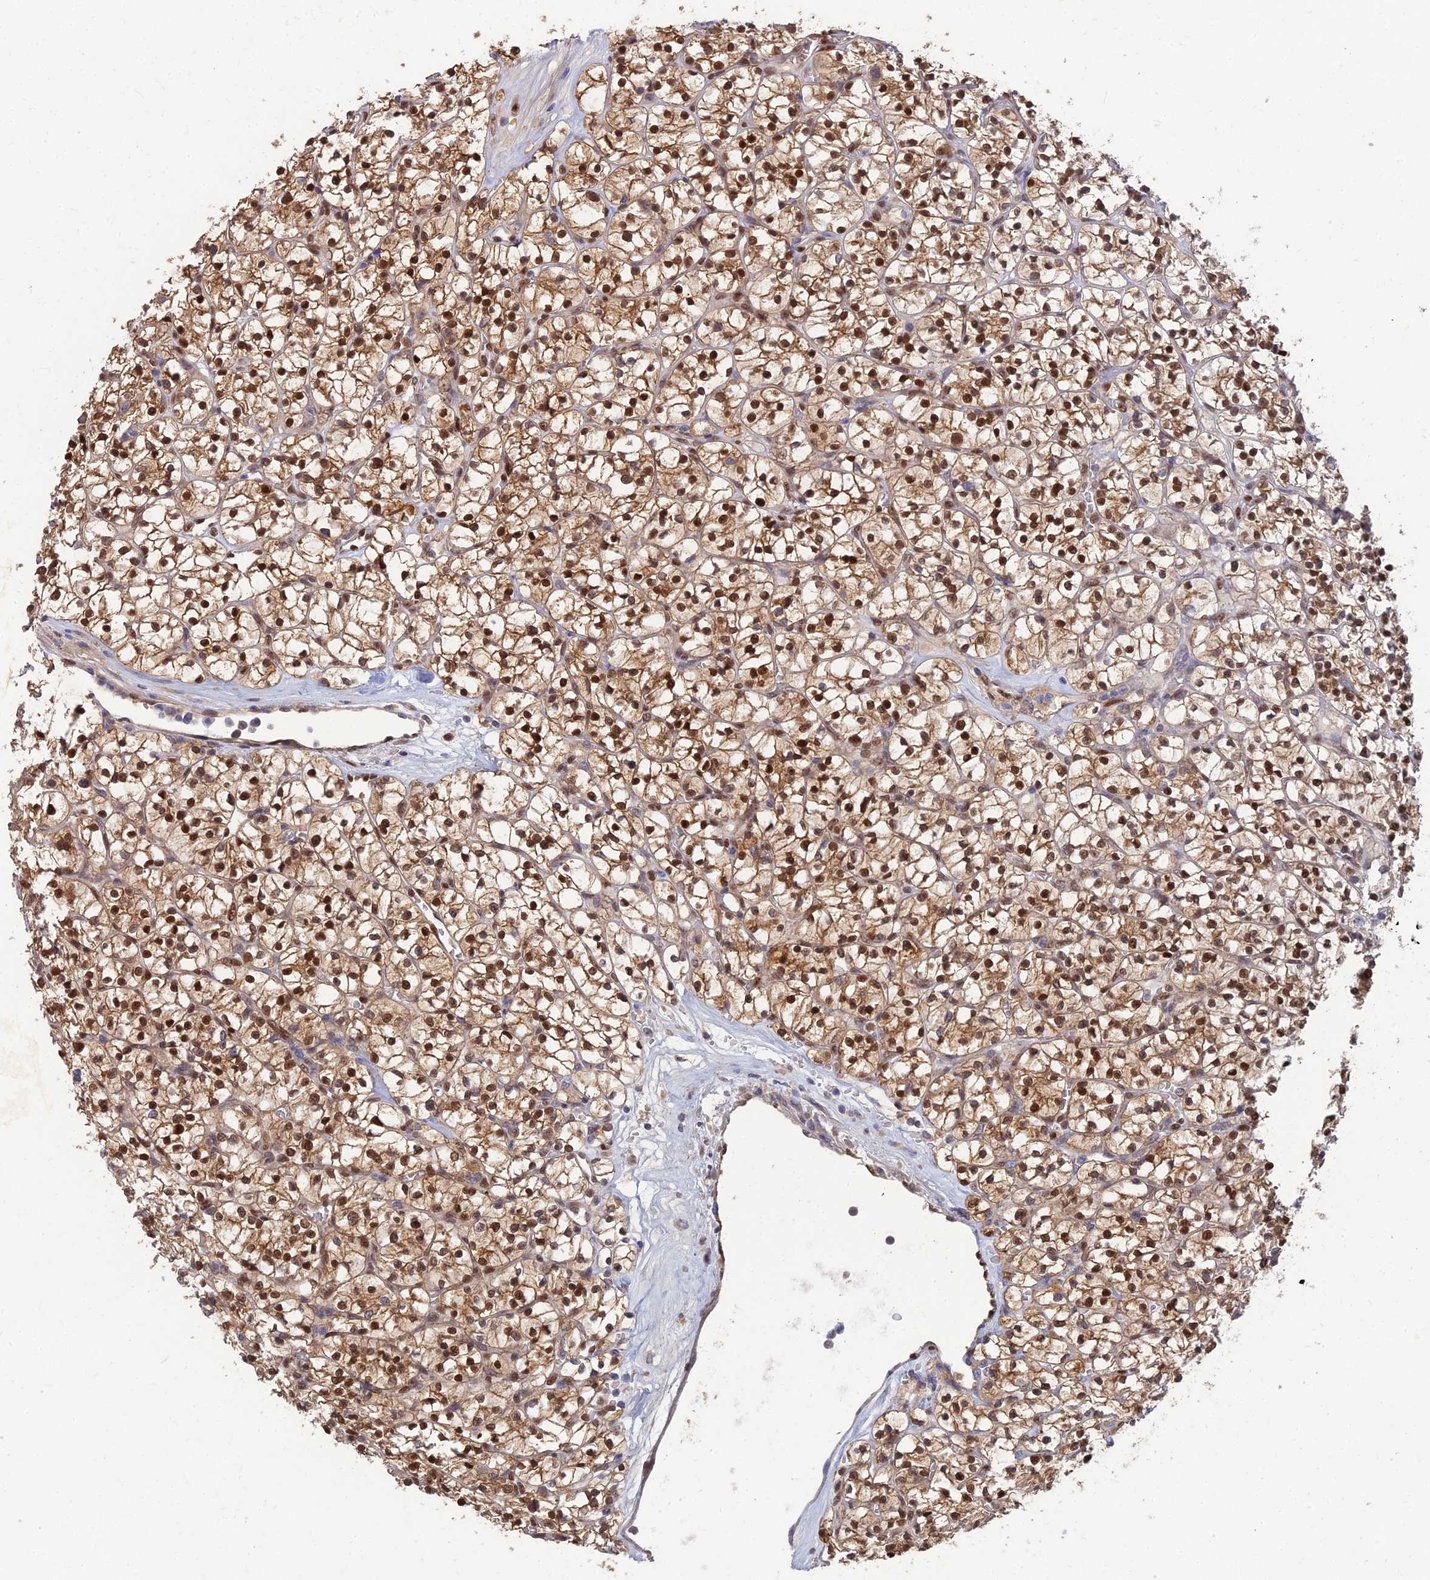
{"staining": {"intensity": "moderate", "quantity": ">75%", "location": "cytoplasmic/membranous,nuclear"}, "tissue": "renal cancer", "cell_type": "Tumor cells", "image_type": "cancer", "snomed": [{"axis": "morphology", "description": "Adenocarcinoma, NOS"}, {"axis": "topography", "description": "Kidney"}], "caption": "The histopathology image shows a brown stain indicating the presence of a protein in the cytoplasmic/membranous and nuclear of tumor cells in renal cancer.", "gene": "DNPEP", "patient": {"sex": "female", "age": 64}}